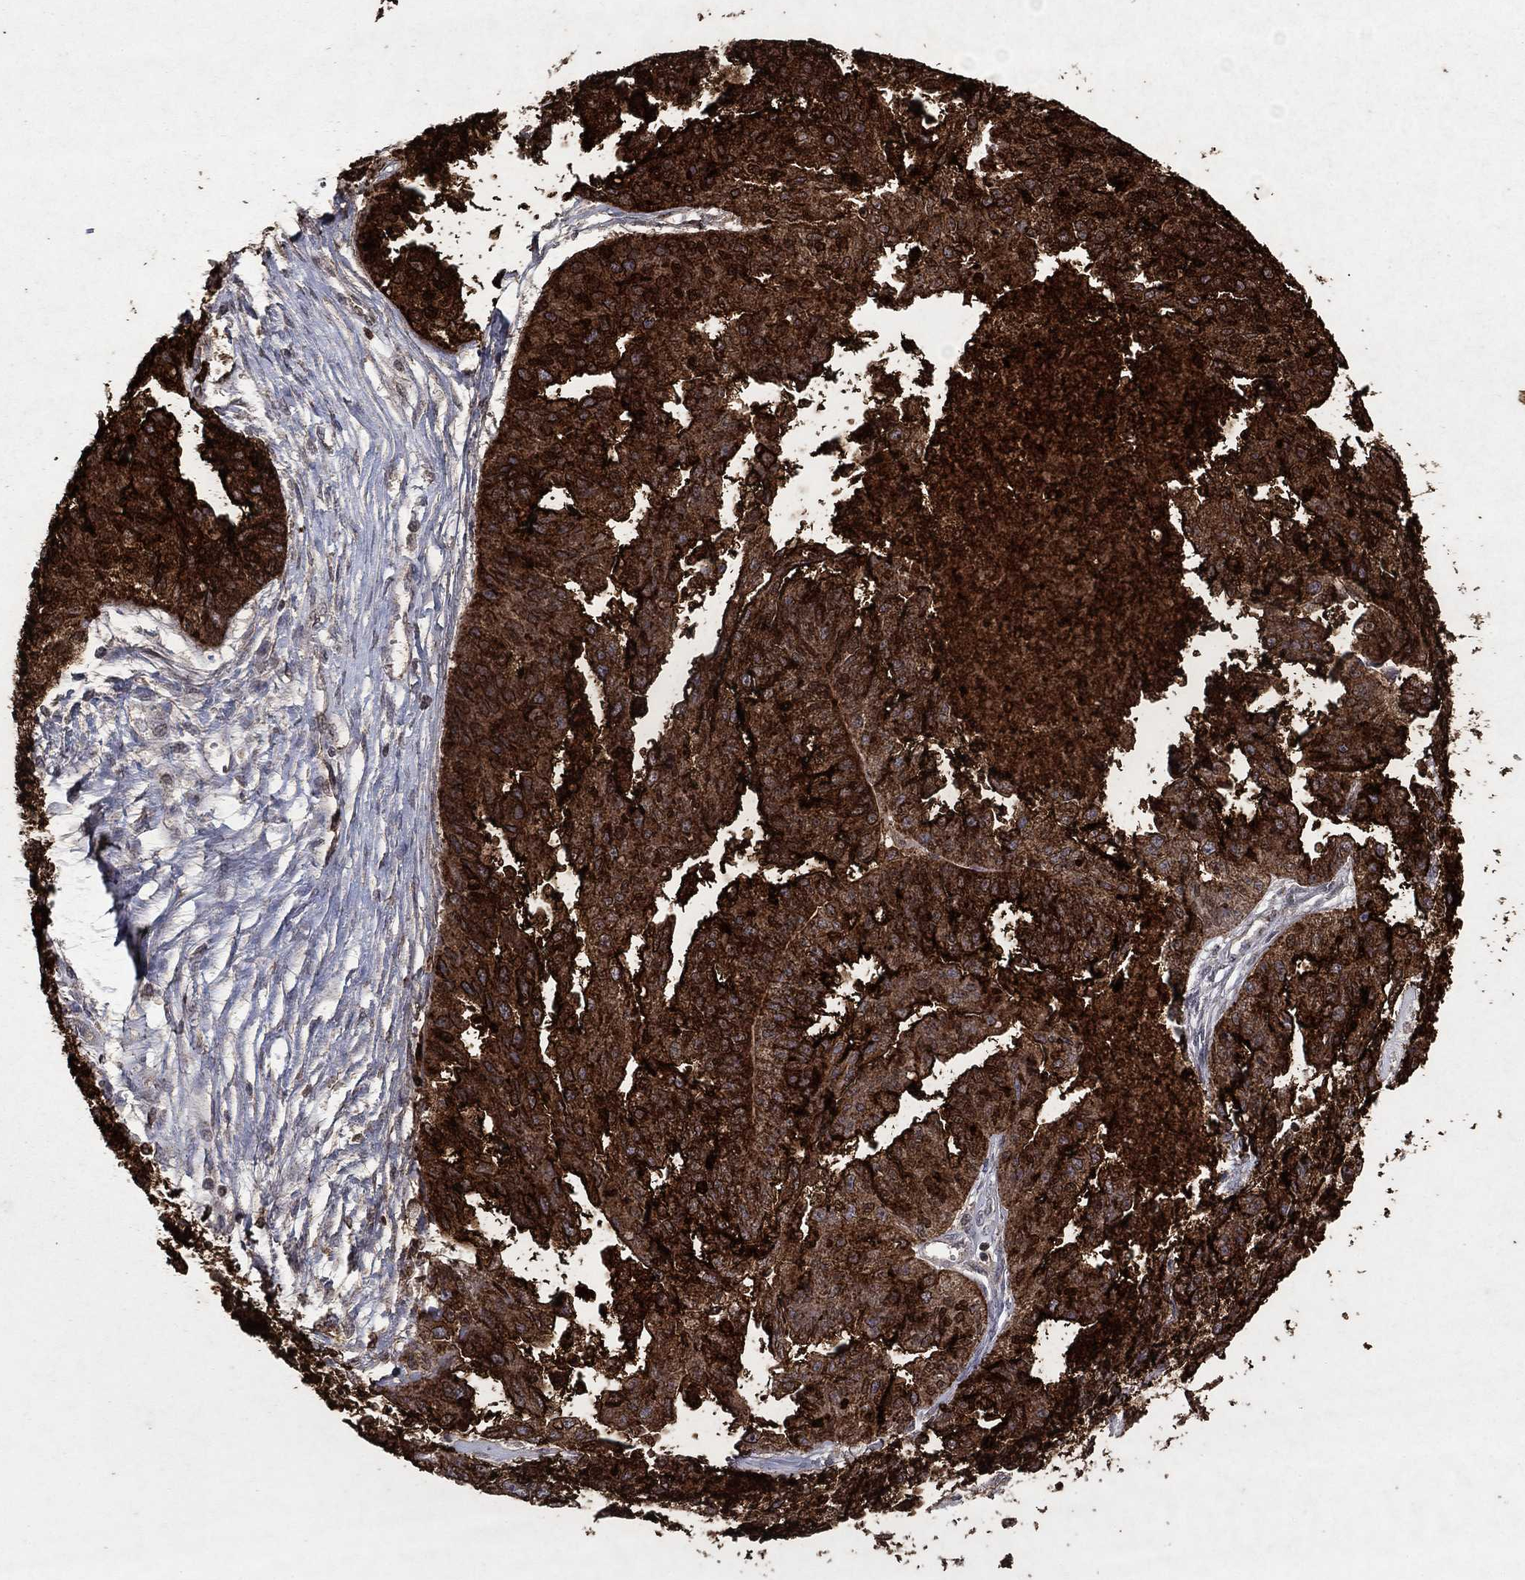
{"staining": {"intensity": "strong", "quantity": ">75%", "location": "cytoplasmic/membranous"}, "tissue": "ovarian cancer", "cell_type": "Tumor cells", "image_type": "cancer", "snomed": [{"axis": "morphology", "description": "Cystadenocarcinoma, serous, NOS"}, {"axis": "topography", "description": "Ovary"}], "caption": "A high-resolution image shows immunohistochemistry (IHC) staining of serous cystadenocarcinoma (ovarian), which reveals strong cytoplasmic/membranous staining in about >75% of tumor cells.", "gene": "CD24", "patient": {"sex": "female", "age": 58}}